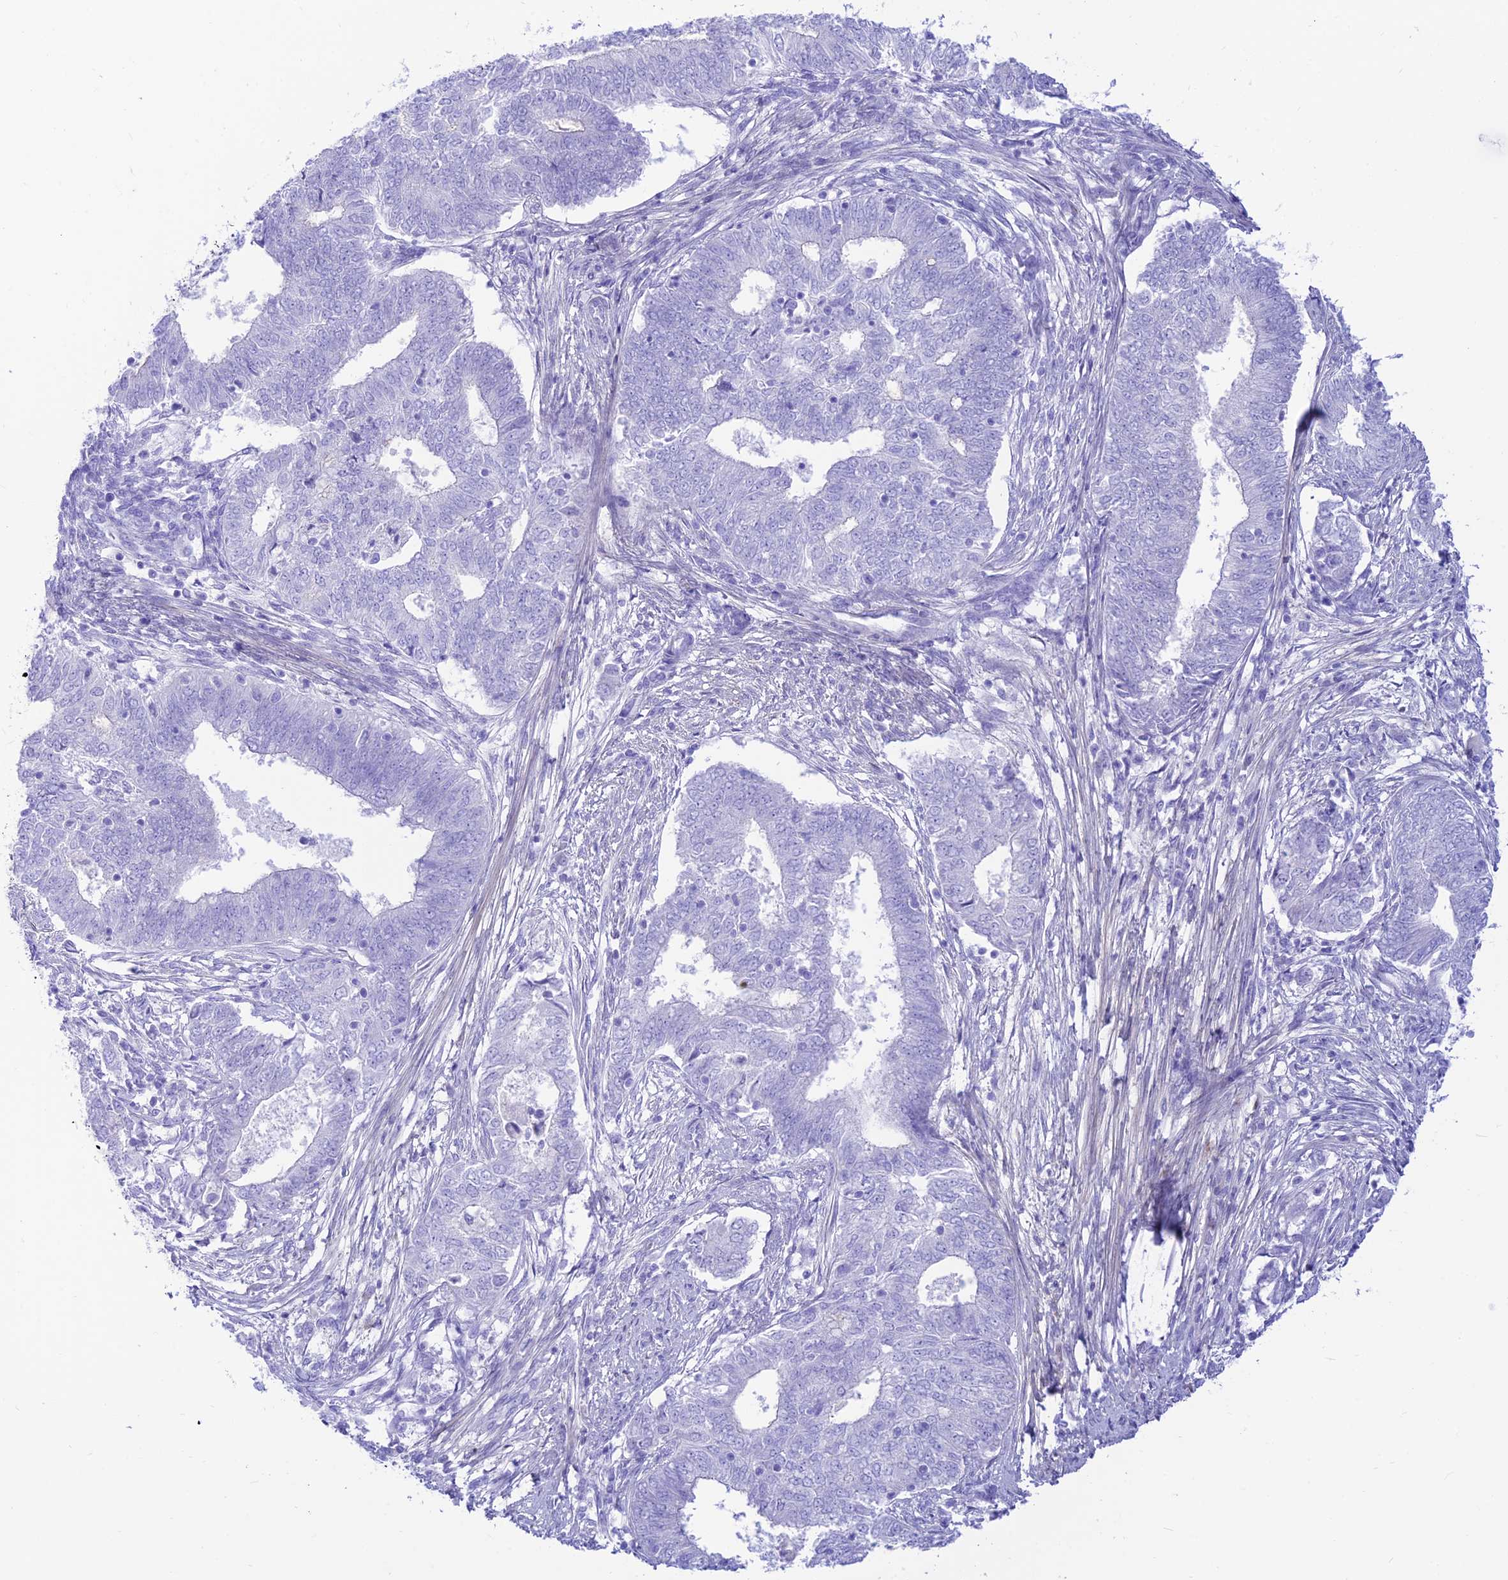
{"staining": {"intensity": "negative", "quantity": "none", "location": "none"}, "tissue": "endometrial cancer", "cell_type": "Tumor cells", "image_type": "cancer", "snomed": [{"axis": "morphology", "description": "Adenocarcinoma, NOS"}, {"axis": "topography", "description": "Endometrium"}], "caption": "Micrograph shows no significant protein expression in tumor cells of endometrial cancer.", "gene": "PRNP", "patient": {"sex": "female", "age": 62}}